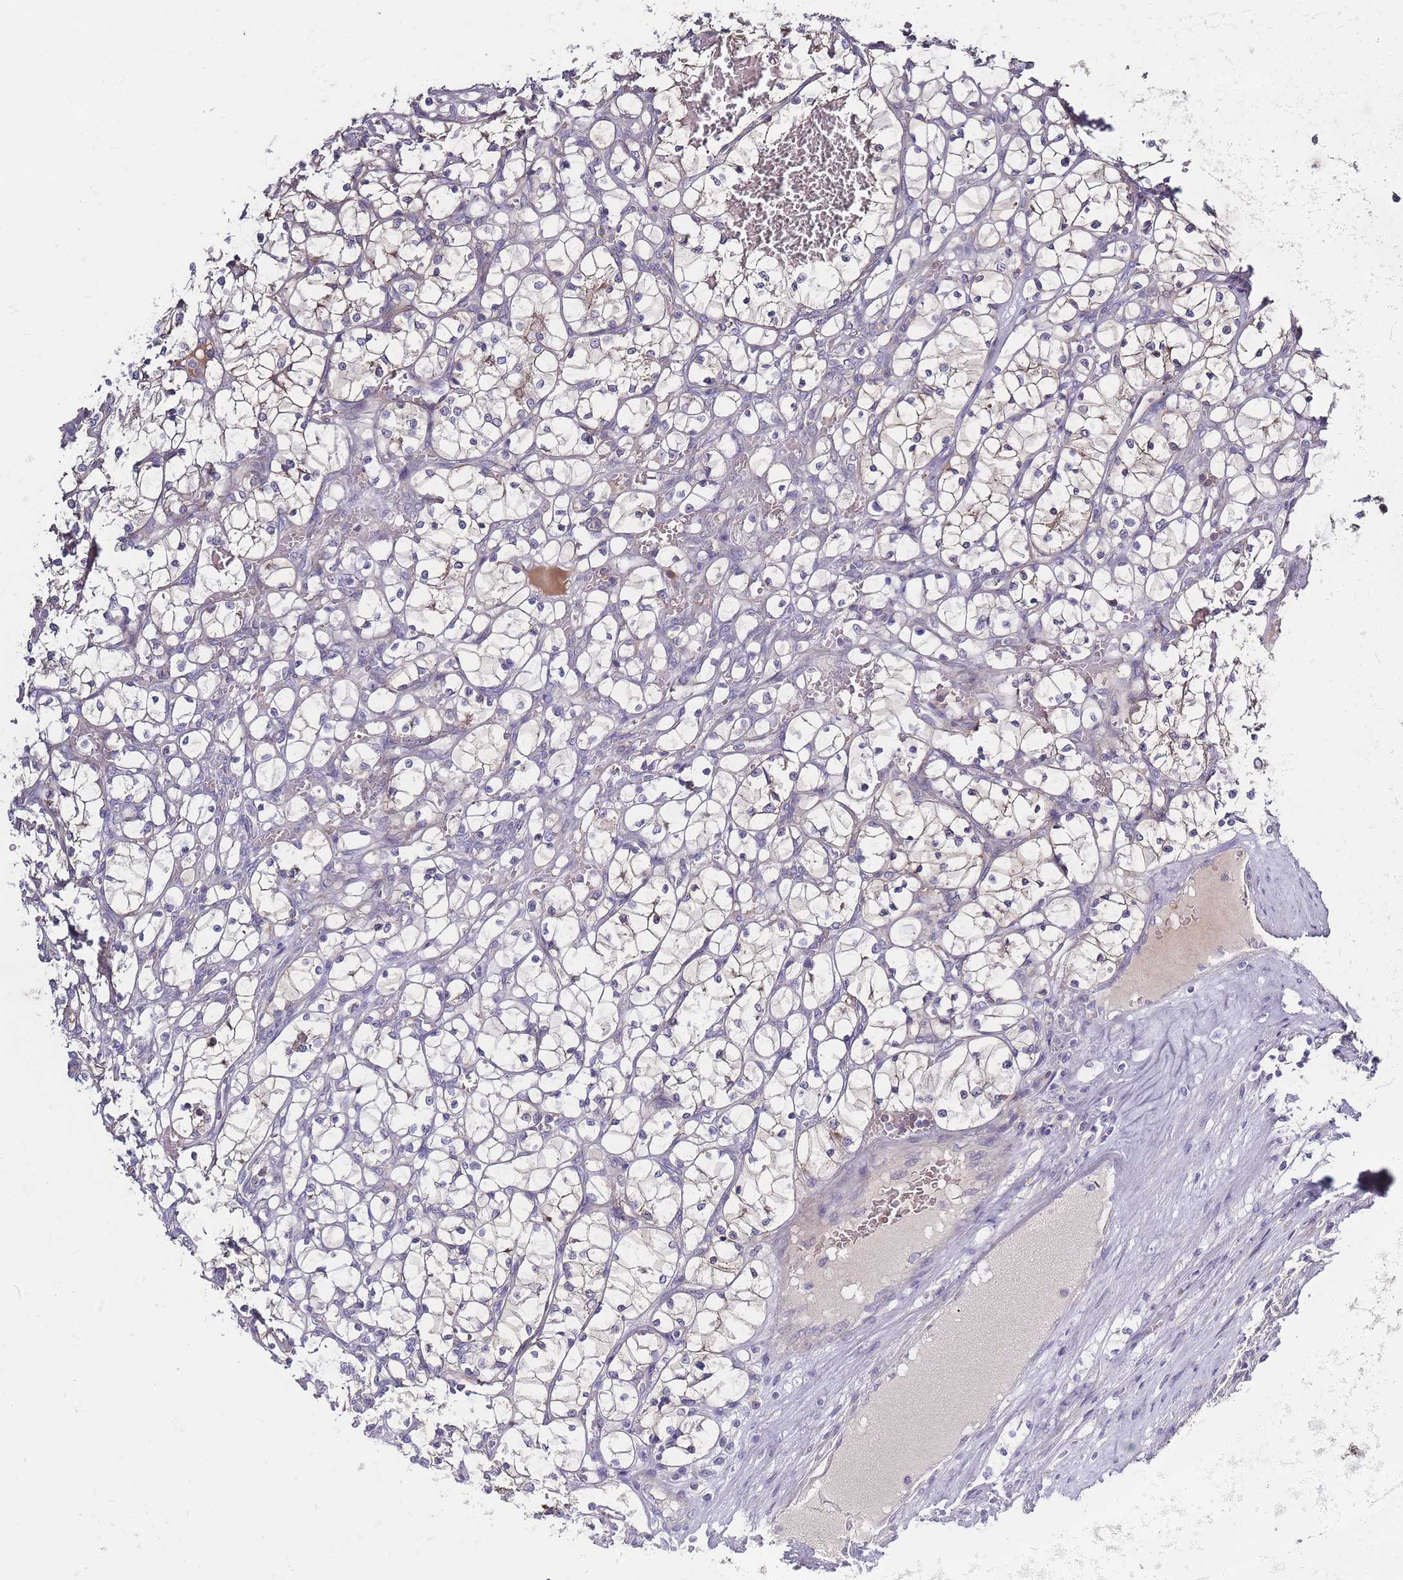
{"staining": {"intensity": "negative", "quantity": "none", "location": "none"}, "tissue": "renal cancer", "cell_type": "Tumor cells", "image_type": "cancer", "snomed": [{"axis": "morphology", "description": "Adenocarcinoma, NOS"}, {"axis": "topography", "description": "Kidney"}], "caption": "Renal adenocarcinoma was stained to show a protein in brown. There is no significant staining in tumor cells. Nuclei are stained in blue.", "gene": "SPHKAP", "patient": {"sex": "female", "age": 69}}